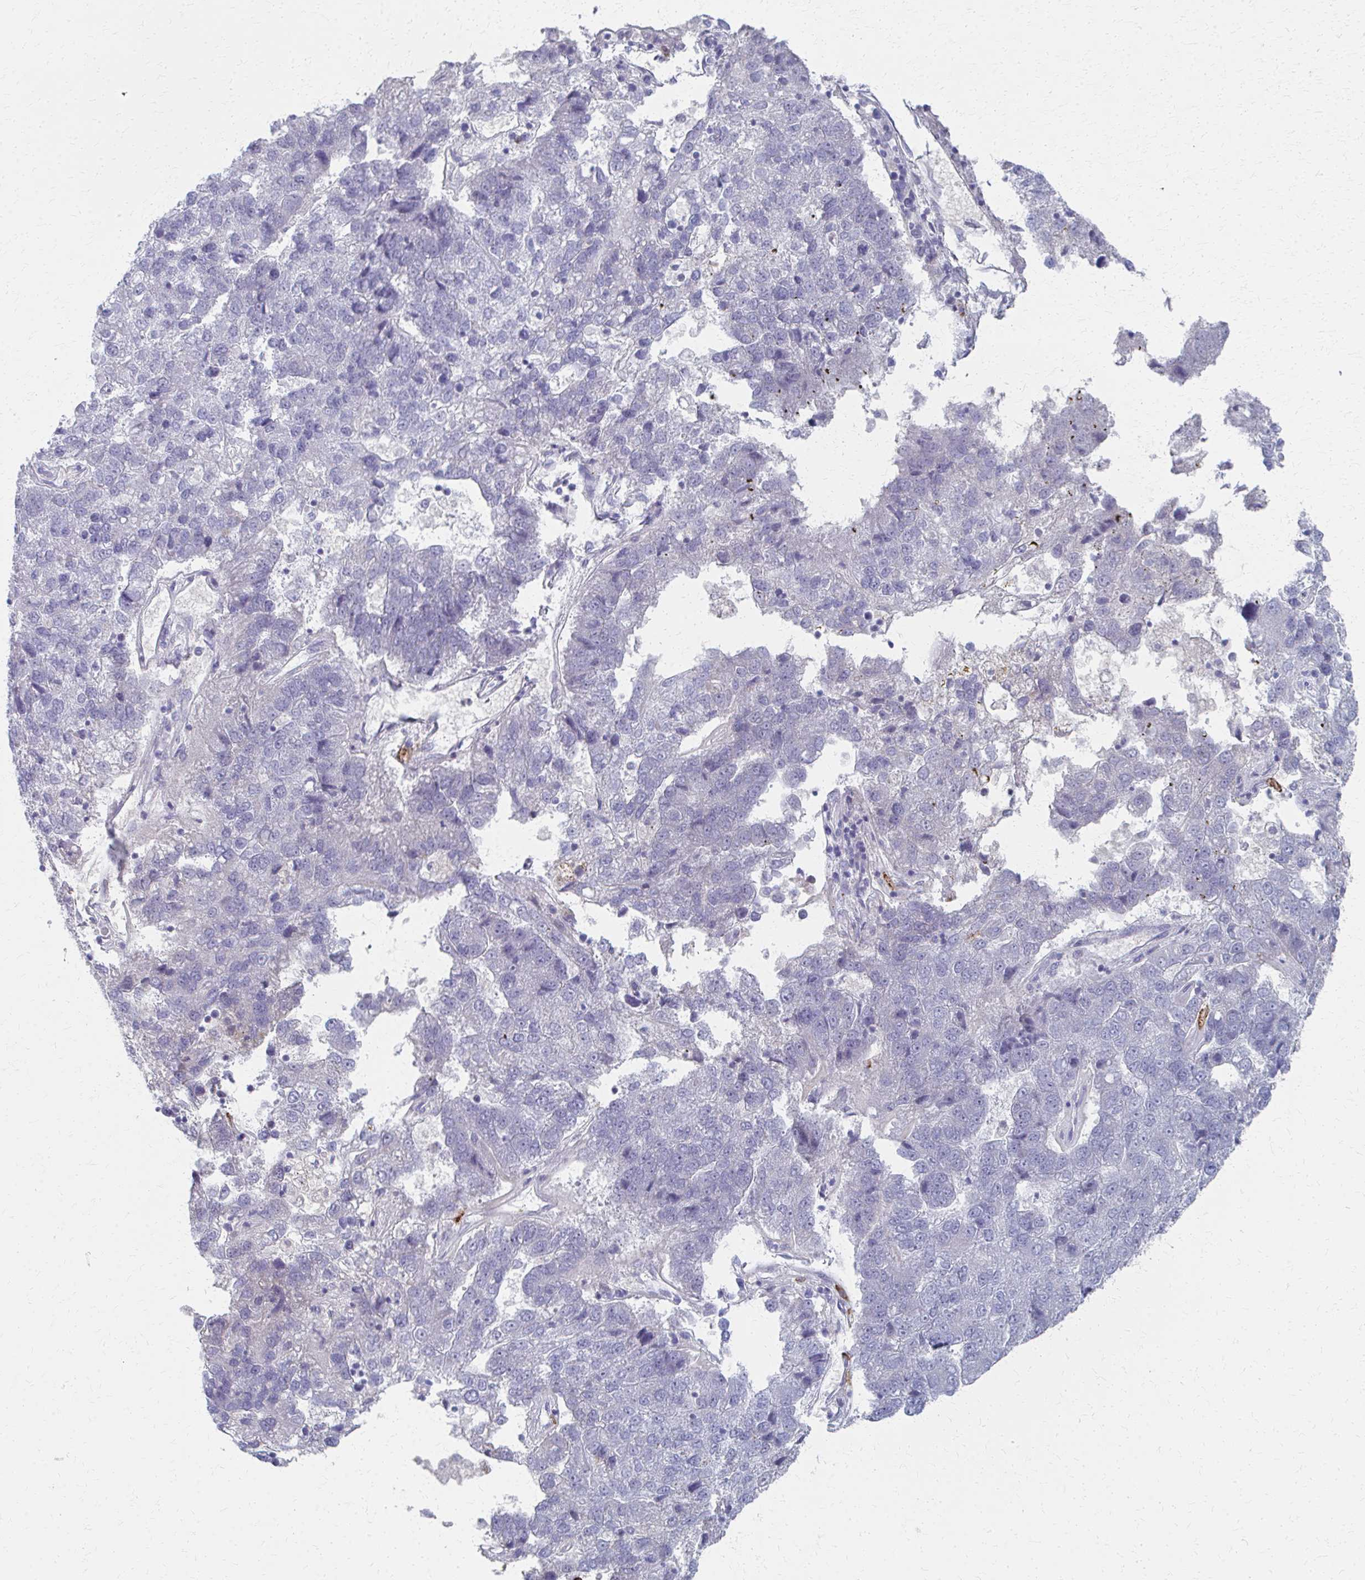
{"staining": {"intensity": "negative", "quantity": "none", "location": "none"}, "tissue": "pancreatic cancer", "cell_type": "Tumor cells", "image_type": "cancer", "snomed": [{"axis": "morphology", "description": "Adenocarcinoma, NOS"}, {"axis": "topography", "description": "Pancreas"}], "caption": "Immunohistochemical staining of adenocarcinoma (pancreatic) displays no significant expression in tumor cells.", "gene": "MS4A2", "patient": {"sex": "female", "age": 61}}